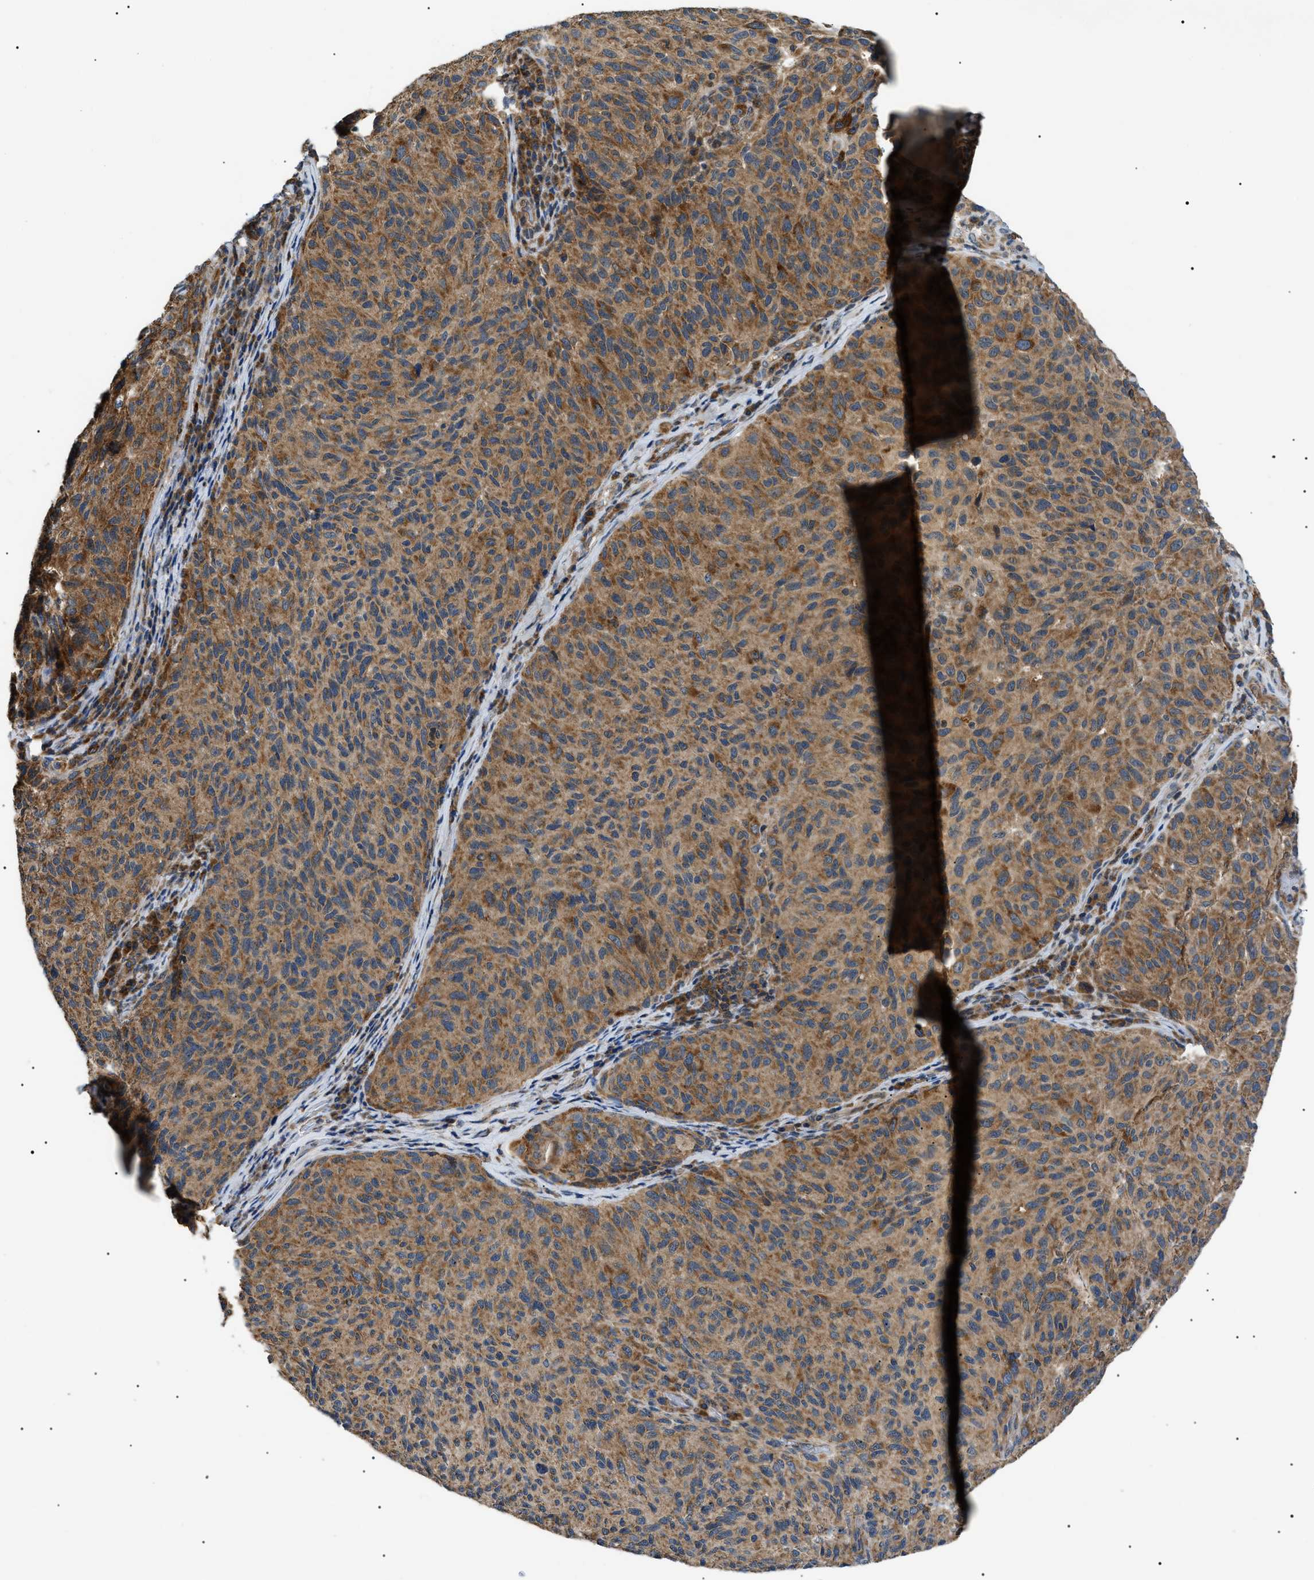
{"staining": {"intensity": "moderate", "quantity": ">75%", "location": "cytoplasmic/membranous"}, "tissue": "melanoma", "cell_type": "Tumor cells", "image_type": "cancer", "snomed": [{"axis": "morphology", "description": "Malignant melanoma, NOS"}, {"axis": "topography", "description": "Skin"}], "caption": "A micrograph of malignant melanoma stained for a protein shows moderate cytoplasmic/membranous brown staining in tumor cells.", "gene": "SRPK1", "patient": {"sex": "female", "age": 73}}